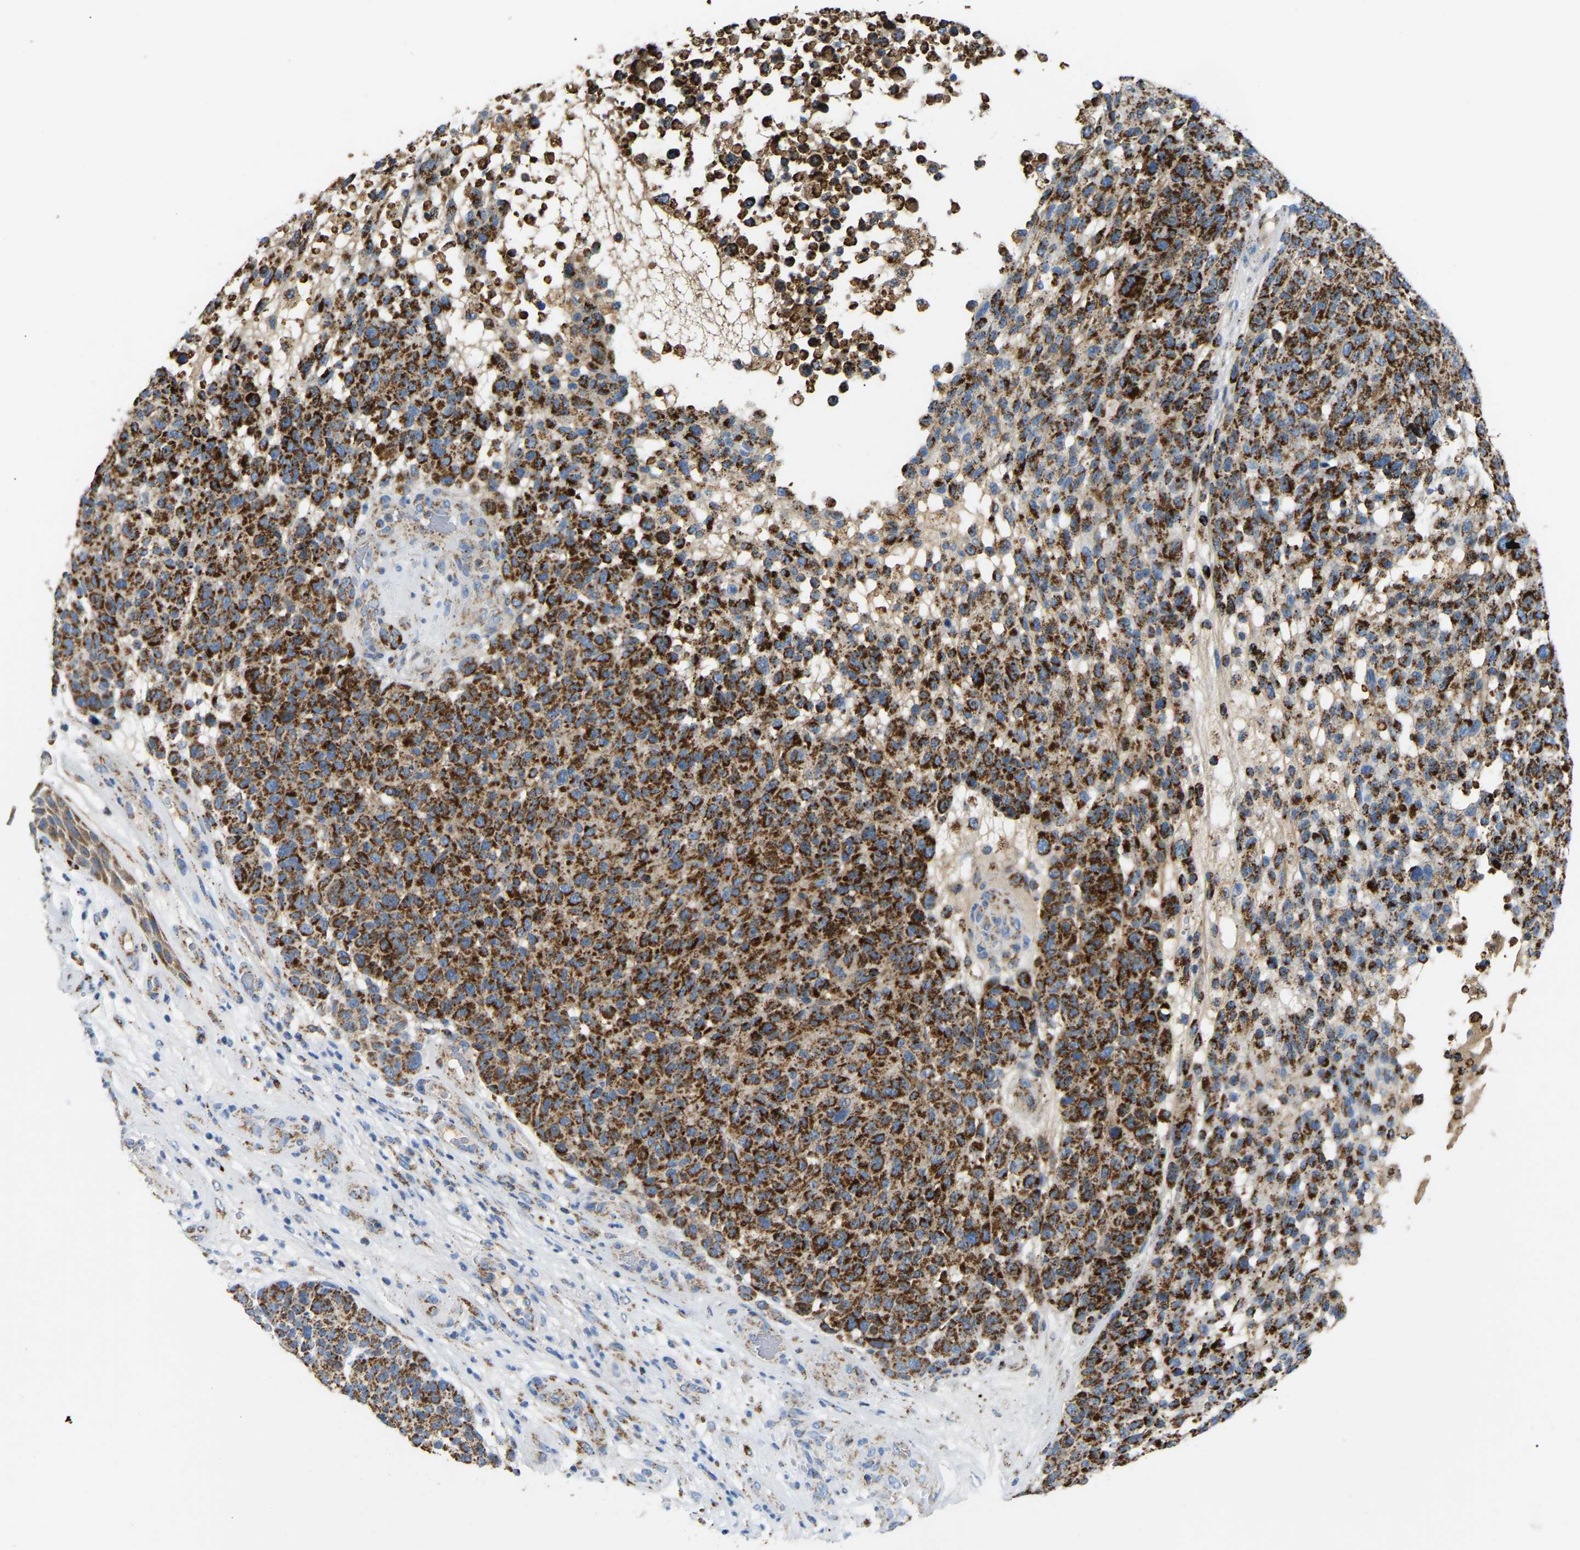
{"staining": {"intensity": "strong", "quantity": ">75%", "location": "cytoplasmic/membranous"}, "tissue": "melanoma", "cell_type": "Tumor cells", "image_type": "cancer", "snomed": [{"axis": "morphology", "description": "Malignant melanoma, NOS"}, {"axis": "topography", "description": "Skin"}], "caption": "Strong cytoplasmic/membranous protein expression is appreciated in approximately >75% of tumor cells in malignant melanoma.", "gene": "HIBADH", "patient": {"sex": "male", "age": 59}}